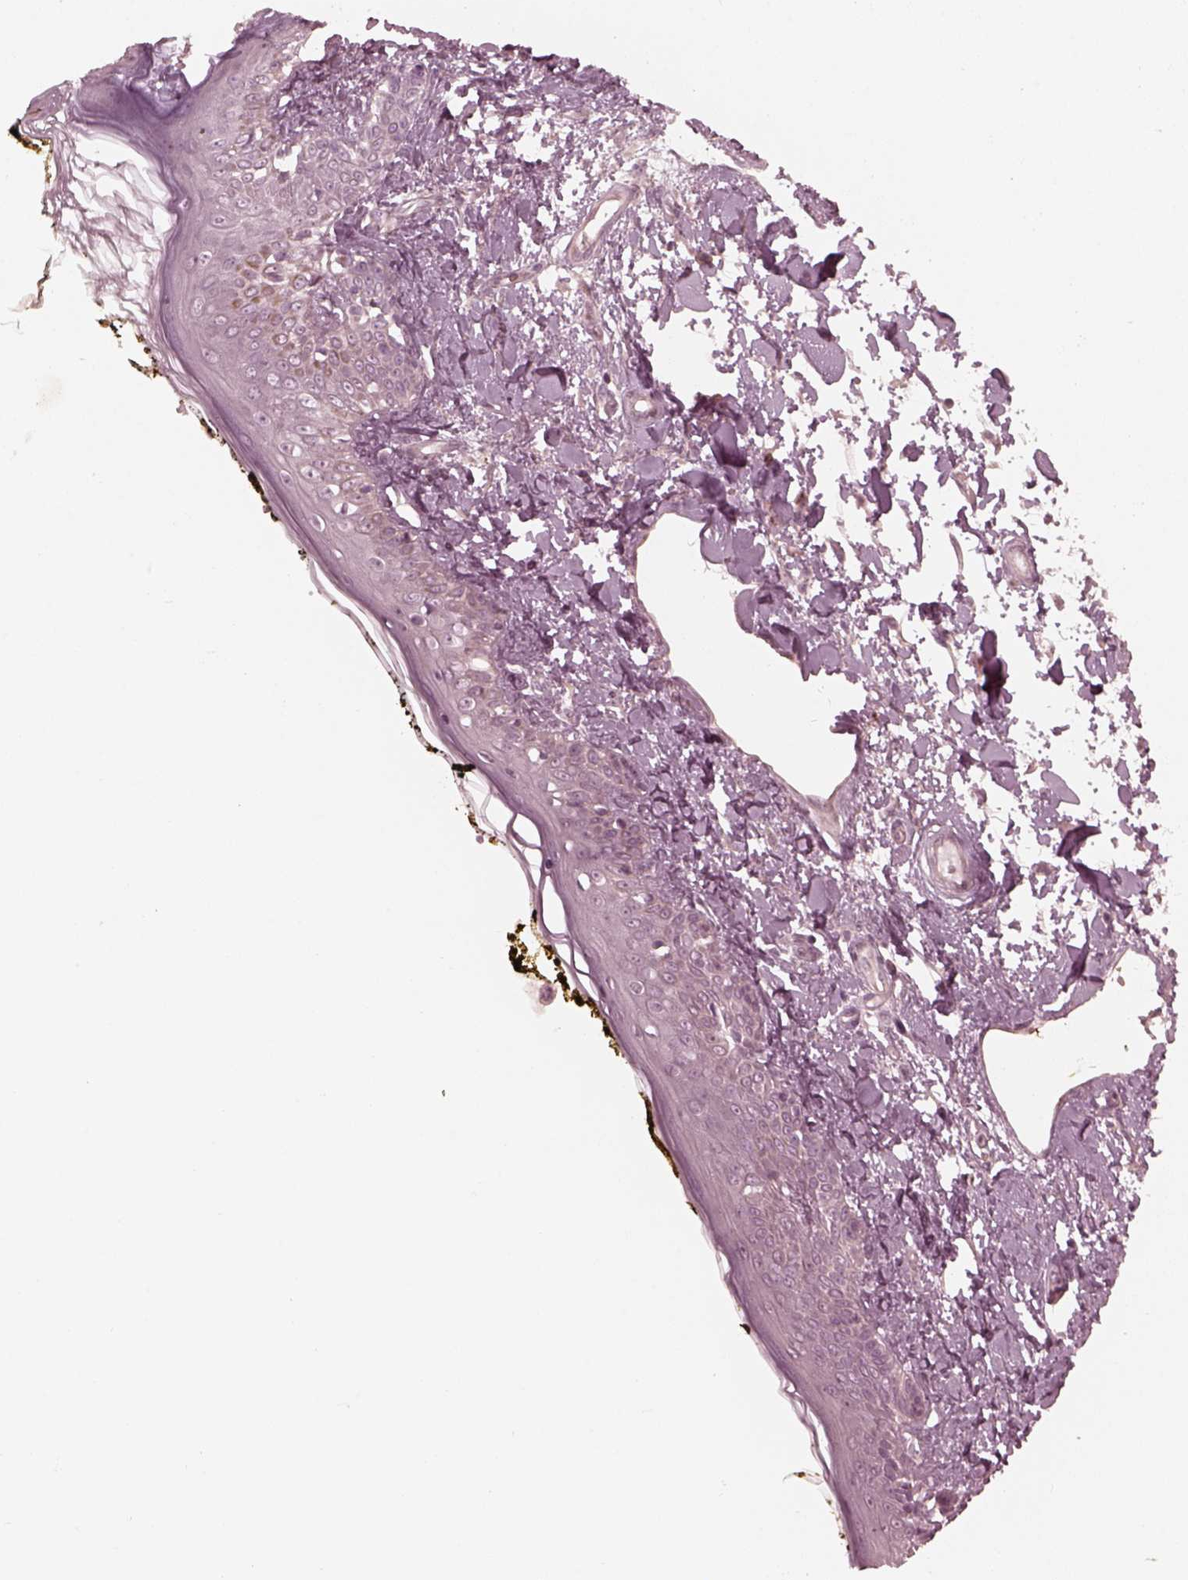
{"staining": {"intensity": "negative", "quantity": "none", "location": "none"}, "tissue": "skin", "cell_type": "Fibroblasts", "image_type": "normal", "snomed": [{"axis": "morphology", "description": "Normal tissue, NOS"}, {"axis": "topography", "description": "Skin"}], "caption": "Immunohistochemistry micrograph of normal skin stained for a protein (brown), which reveals no expression in fibroblasts. (DAB (3,3'-diaminobenzidine) IHC, high magnification).", "gene": "KIF6", "patient": {"sex": "male", "age": 76}}